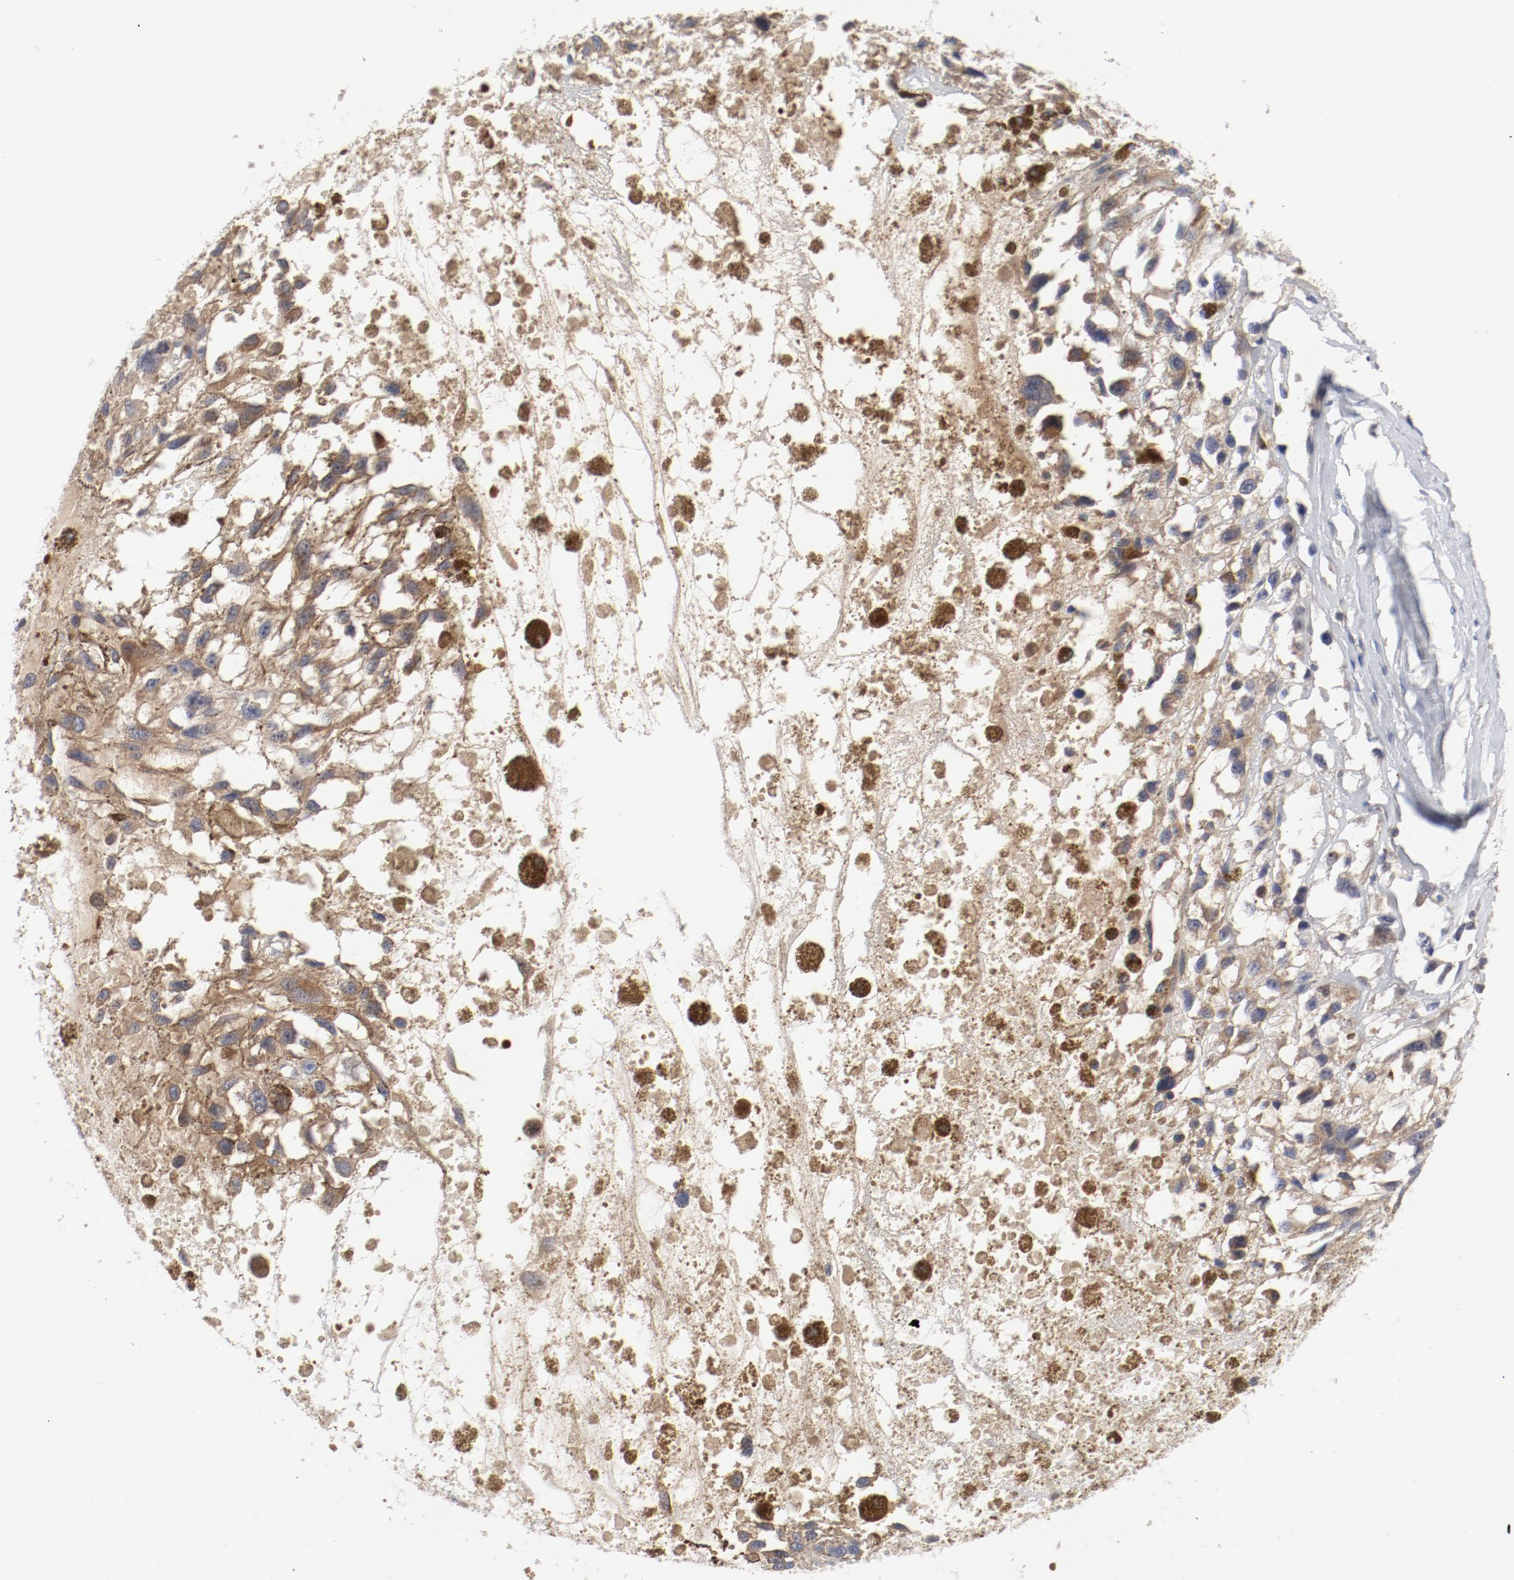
{"staining": {"intensity": "moderate", "quantity": ">75%", "location": "cytoplasmic/membranous"}, "tissue": "melanoma", "cell_type": "Tumor cells", "image_type": "cancer", "snomed": [{"axis": "morphology", "description": "Malignant melanoma, Metastatic site"}, {"axis": "topography", "description": "Lymph node"}], "caption": "A high-resolution histopathology image shows IHC staining of melanoma, which demonstrates moderate cytoplasmic/membranous positivity in about >75% of tumor cells.", "gene": "BAD", "patient": {"sex": "male", "age": 59}}